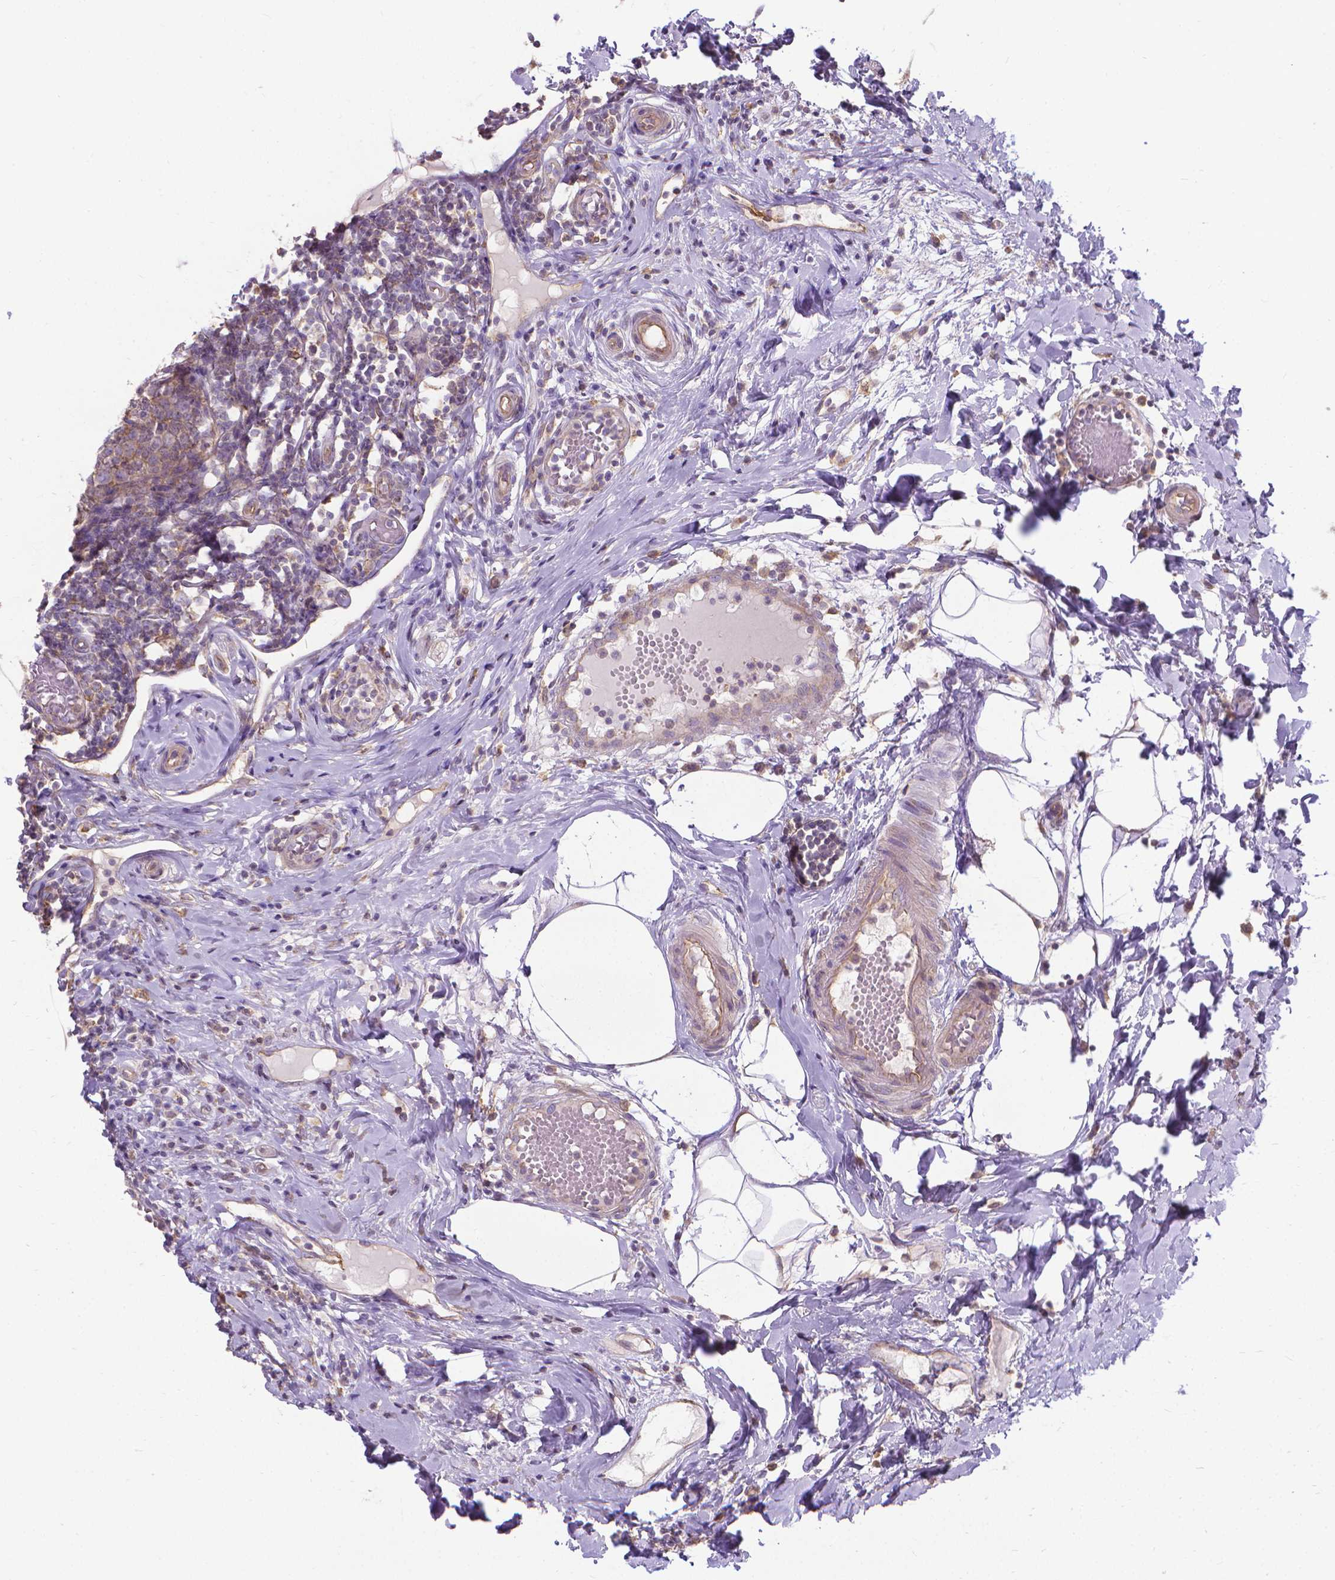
{"staining": {"intensity": "weak", "quantity": ">75%", "location": "cytoplasmic/membranous"}, "tissue": "appendix", "cell_type": "Glandular cells", "image_type": "normal", "snomed": [{"axis": "morphology", "description": "Normal tissue, NOS"}, {"axis": "morphology", "description": "Inflammation, NOS"}, {"axis": "topography", "description": "Appendix"}], "caption": "Brown immunohistochemical staining in unremarkable appendix shows weak cytoplasmic/membranous positivity in about >75% of glandular cells.", "gene": "CFAP299", "patient": {"sex": "male", "age": 16}}